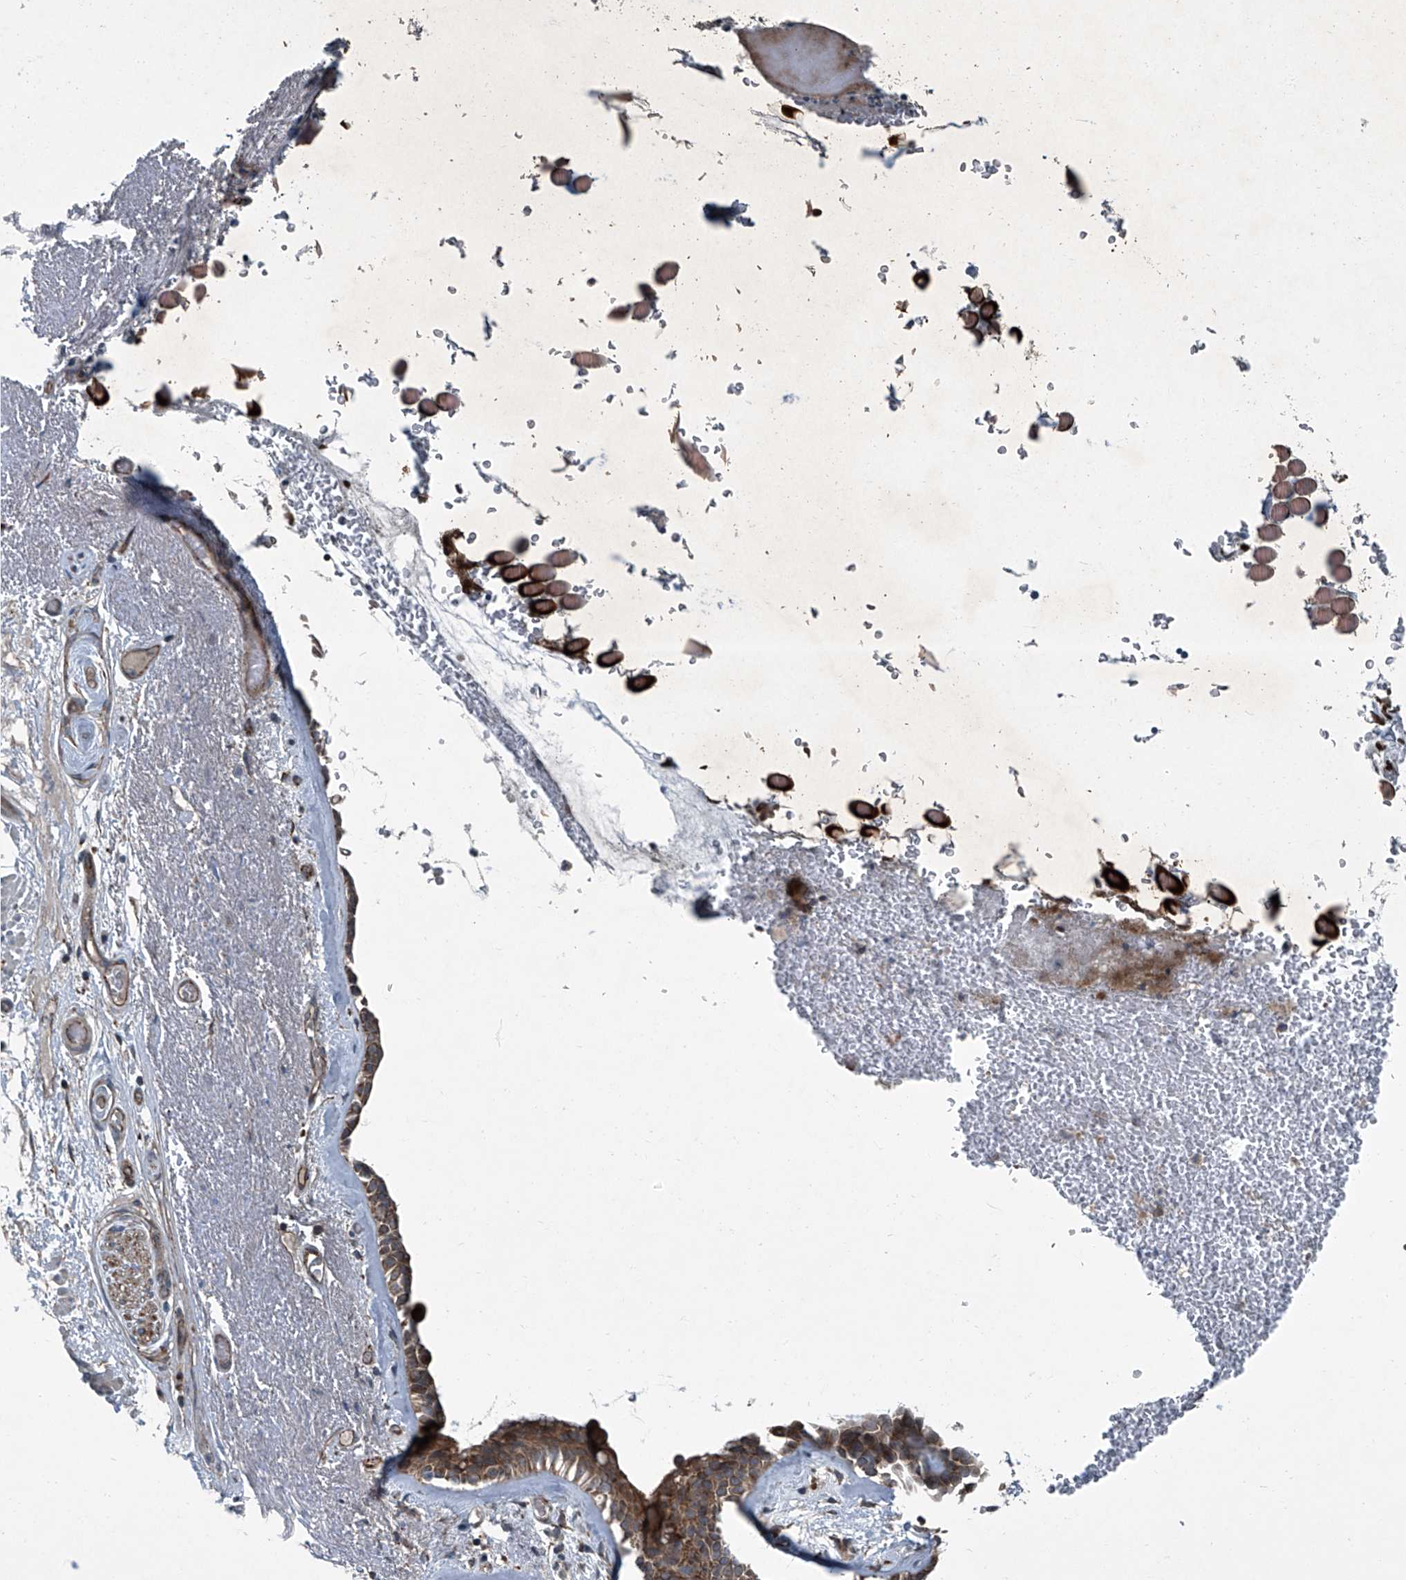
{"staining": {"intensity": "strong", "quantity": "25%-75%", "location": "cytoplasmic/membranous"}, "tissue": "bronchus", "cell_type": "Respiratory epithelial cells", "image_type": "normal", "snomed": [{"axis": "morphology", "description": "Normal tissue, NOS"}, {"axis": "morphology", "description": "Squamous cell carcinoma, NOS"}, {"axis": "topography", "description": "Lymph node"}, {"axis": "topography", "description": "Bronchus"}, {"axis": "topography", "description": "Lung"}], "caption": "A brown stain highlights strong cytoplasmic/membranous expression of a protein in respiratory epithelial cells of benign human bronchus. Immunohistochemistry stains the protein in brown and the nuclei are stained blue.", "gene": "SENP2", "patient": {"sex": "male", "age": 66}}